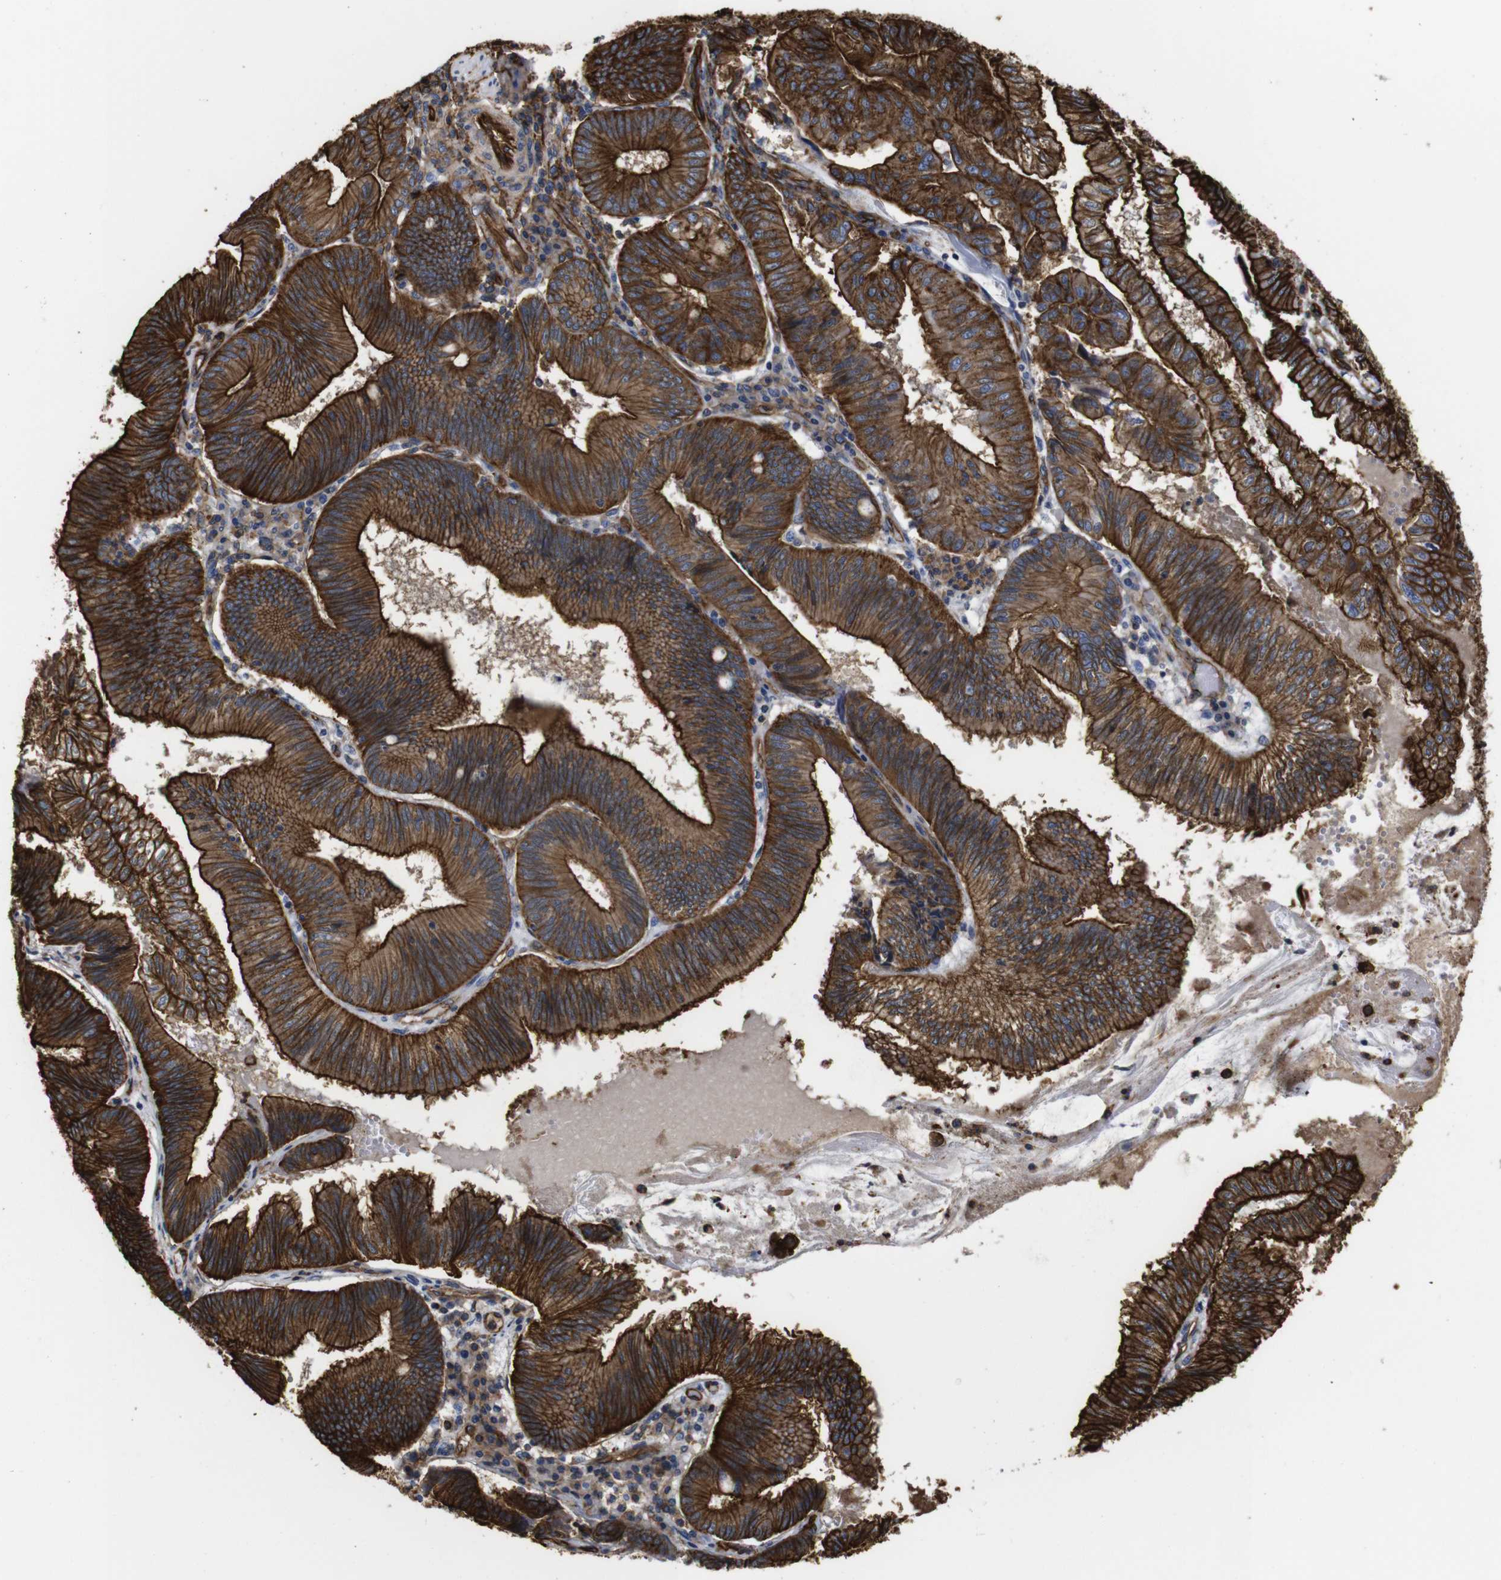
{"staining": {"intensity": "strong", "quantity": ">75%", "location": "cytoplasmic/membranous"}, "tissue": "pancreatic cancer", "cell_type": "Tumor cells", "image_type": "cancer", "snomed": [{"axis": "morphology", "description": "Adenocarcinoma, NOS"}, {"axis": "topography", "description": "Pancreas"}], "caption": "Pancreatic cancer (adenocarcinoma) tissue exhibits strong cytoplasmic/membranous positivity in about >75% of tumor cells, visualized by immunohistochemistry.", "gene": "SPTBN1", "patient": {"sex": "male", "age": 82}}